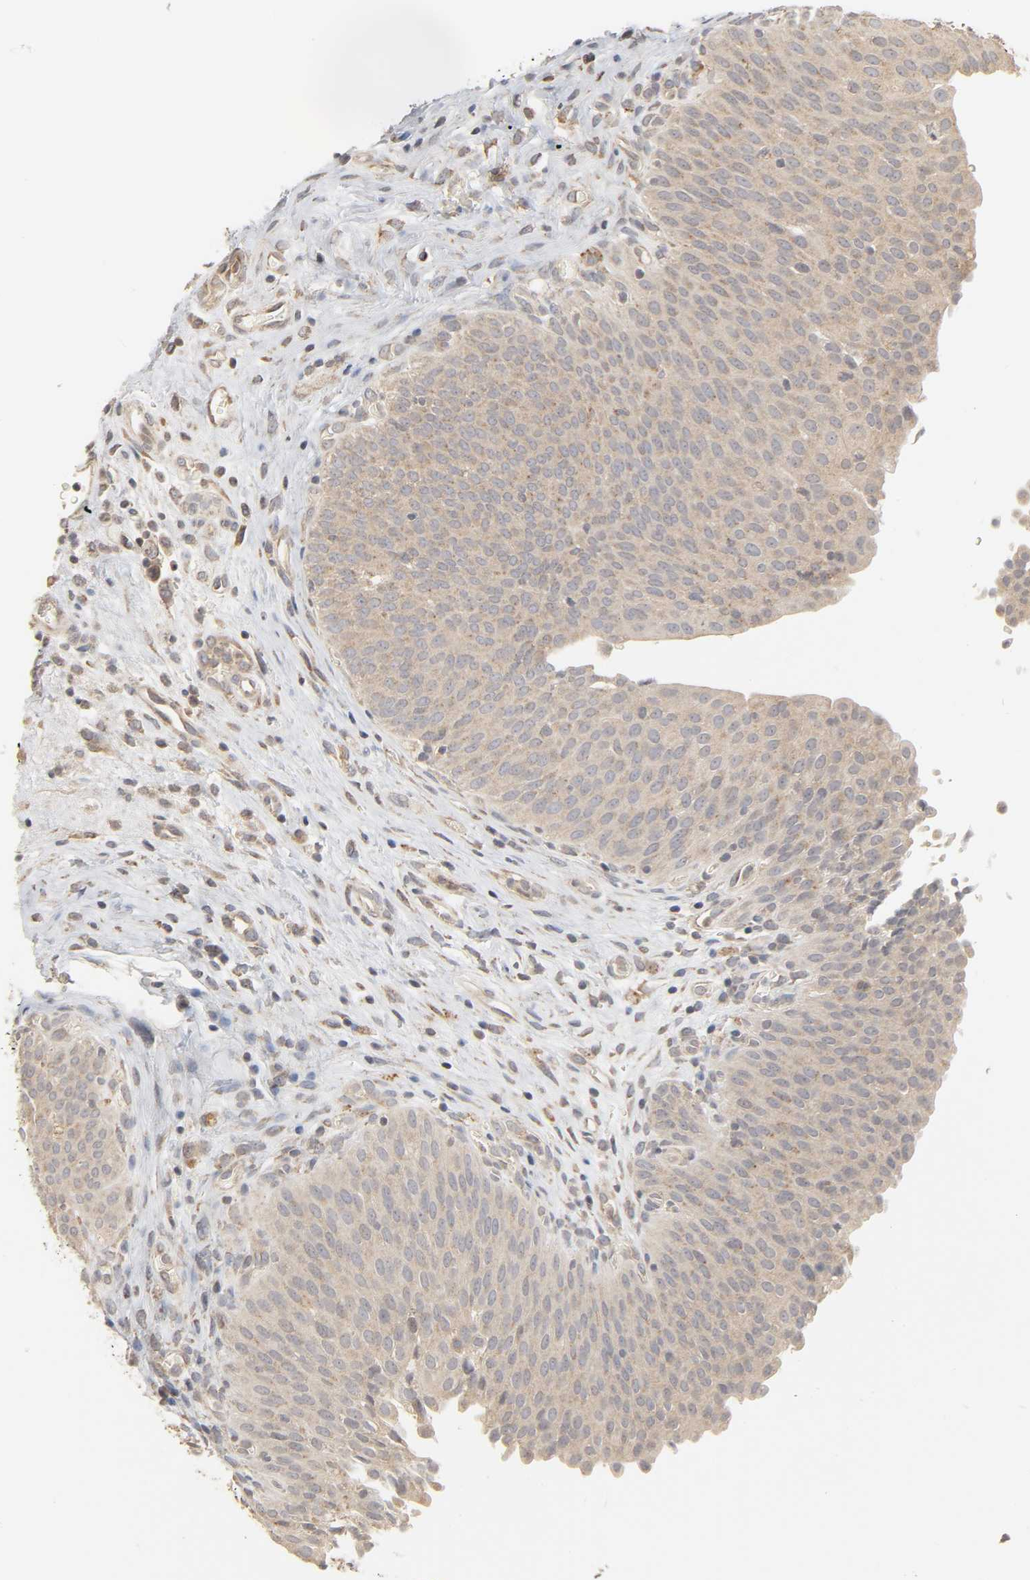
{"staining": {"intensity": "weak", "quantity": ">75%", "location": "cytoplasmic/membranous"}, "tissue": "urinary bladder", "cell_type": "Urothelial cells", "image_type": "normal", "snomed": [{"axis": "morphology", "description": "Normal tissue, NOS"}, {"axis": "morphology", "description": "Dysplasia, NOS"}, {"axis": "topography", "description": "Urinary bladder"}], "caption": "Urothelial cells display low levels of weak cytoplasmic/membranous staining in approximately >75% of cells in normal urinary bladder.", "gene": "CLEC4E", "patient": {"sex": "male", "age": 35}}